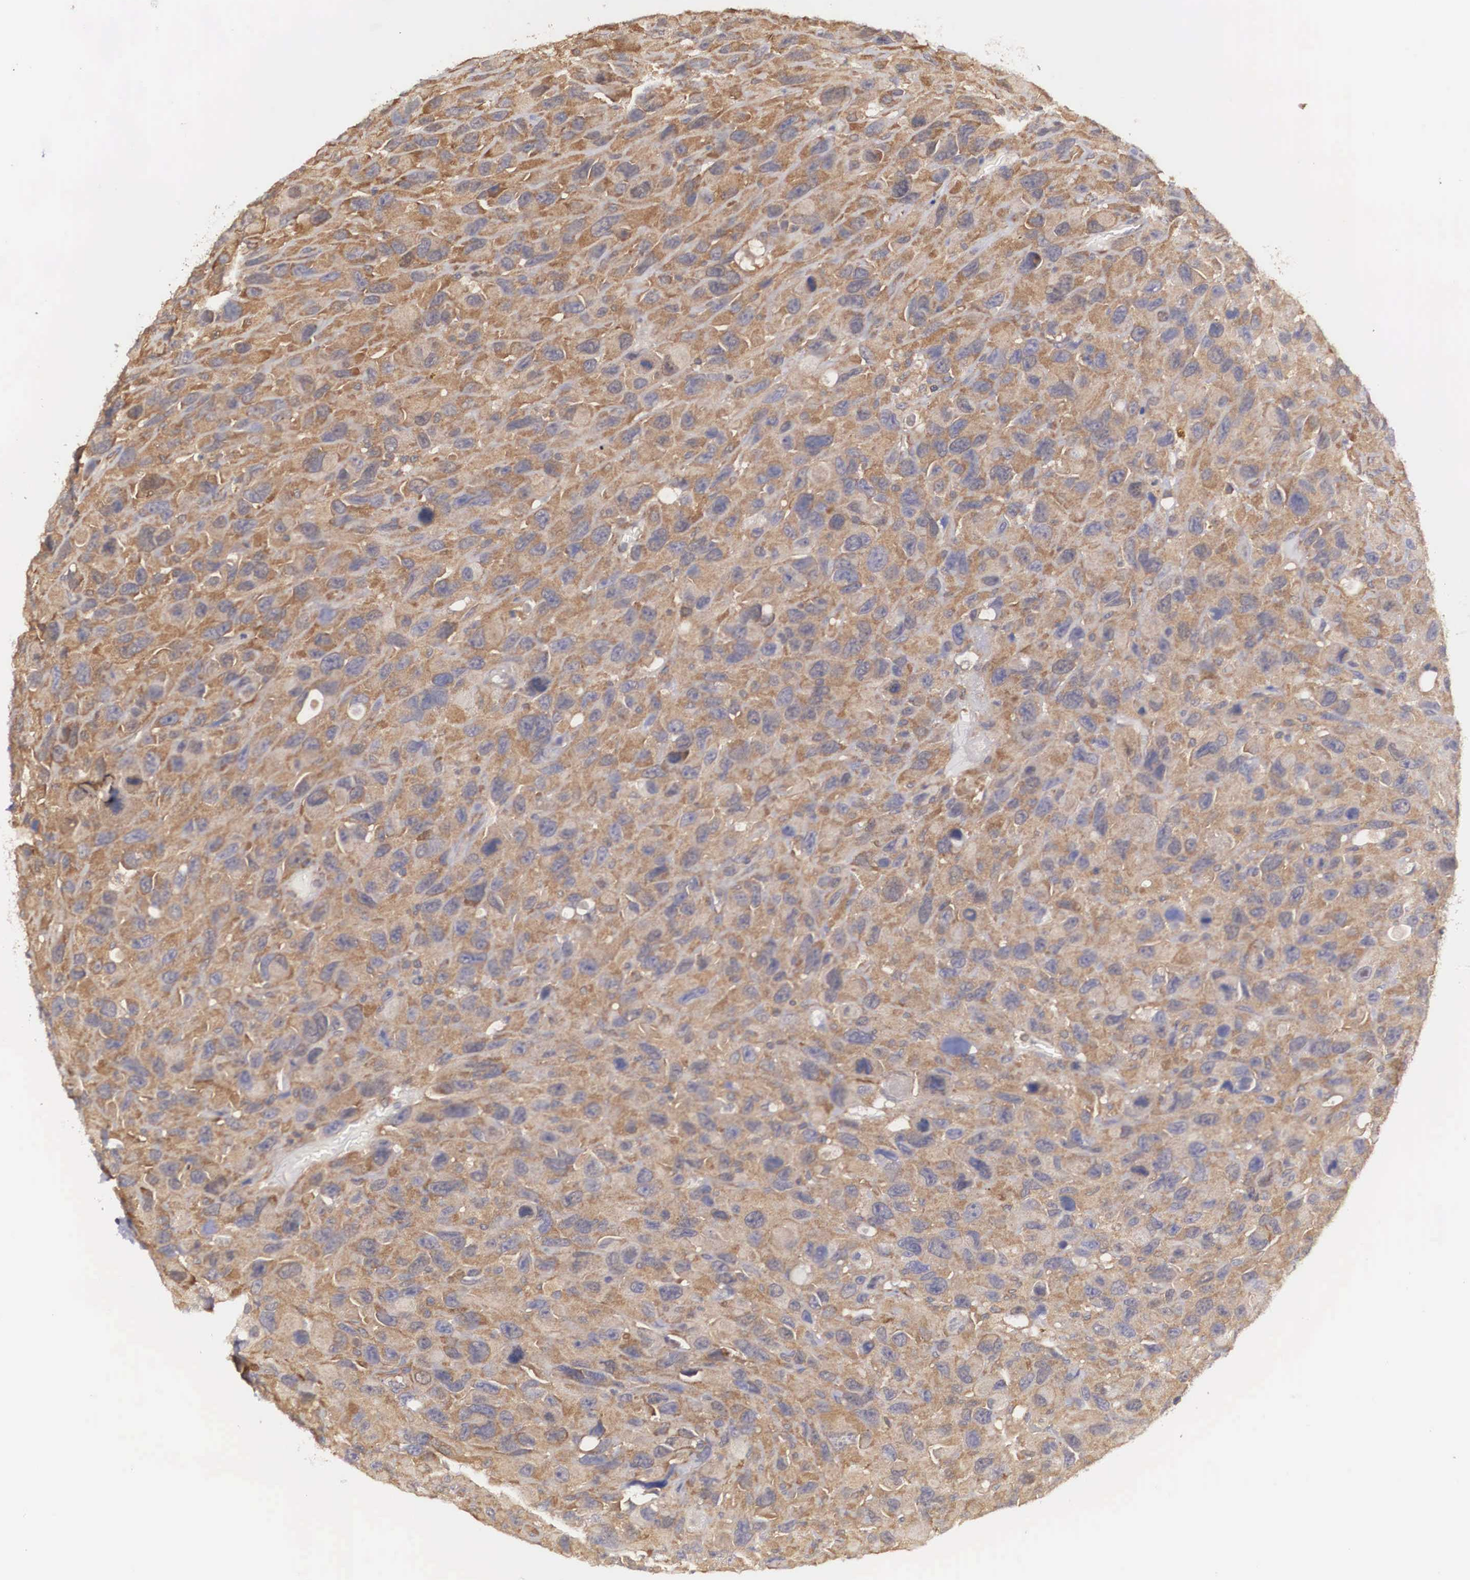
{"staining": {"intensity": "moderate", "quantity": ">75%", "location": "cytoplasmic/membranous"}, "tissue": "renal cancer", "cell_type": "Tumor cells", "image_type": "cancer", "snomed": [{"axis": "morphology", "description": "Adenocarcinoma, NOS"}, {"axis": "topography", "description": "Kidney"}], "caption": "Protein analysis of renal cancer tissue shows moderate cytoplasmic/membranous staining in approximately >75% of tumor cells. The staining is performed using DAB brown chromogen to label protein expression. The nuclei are counter-stained blue using hematoxylin.", "gene": "DHRS1", "patient": {"sex": "male", "age": 79}}